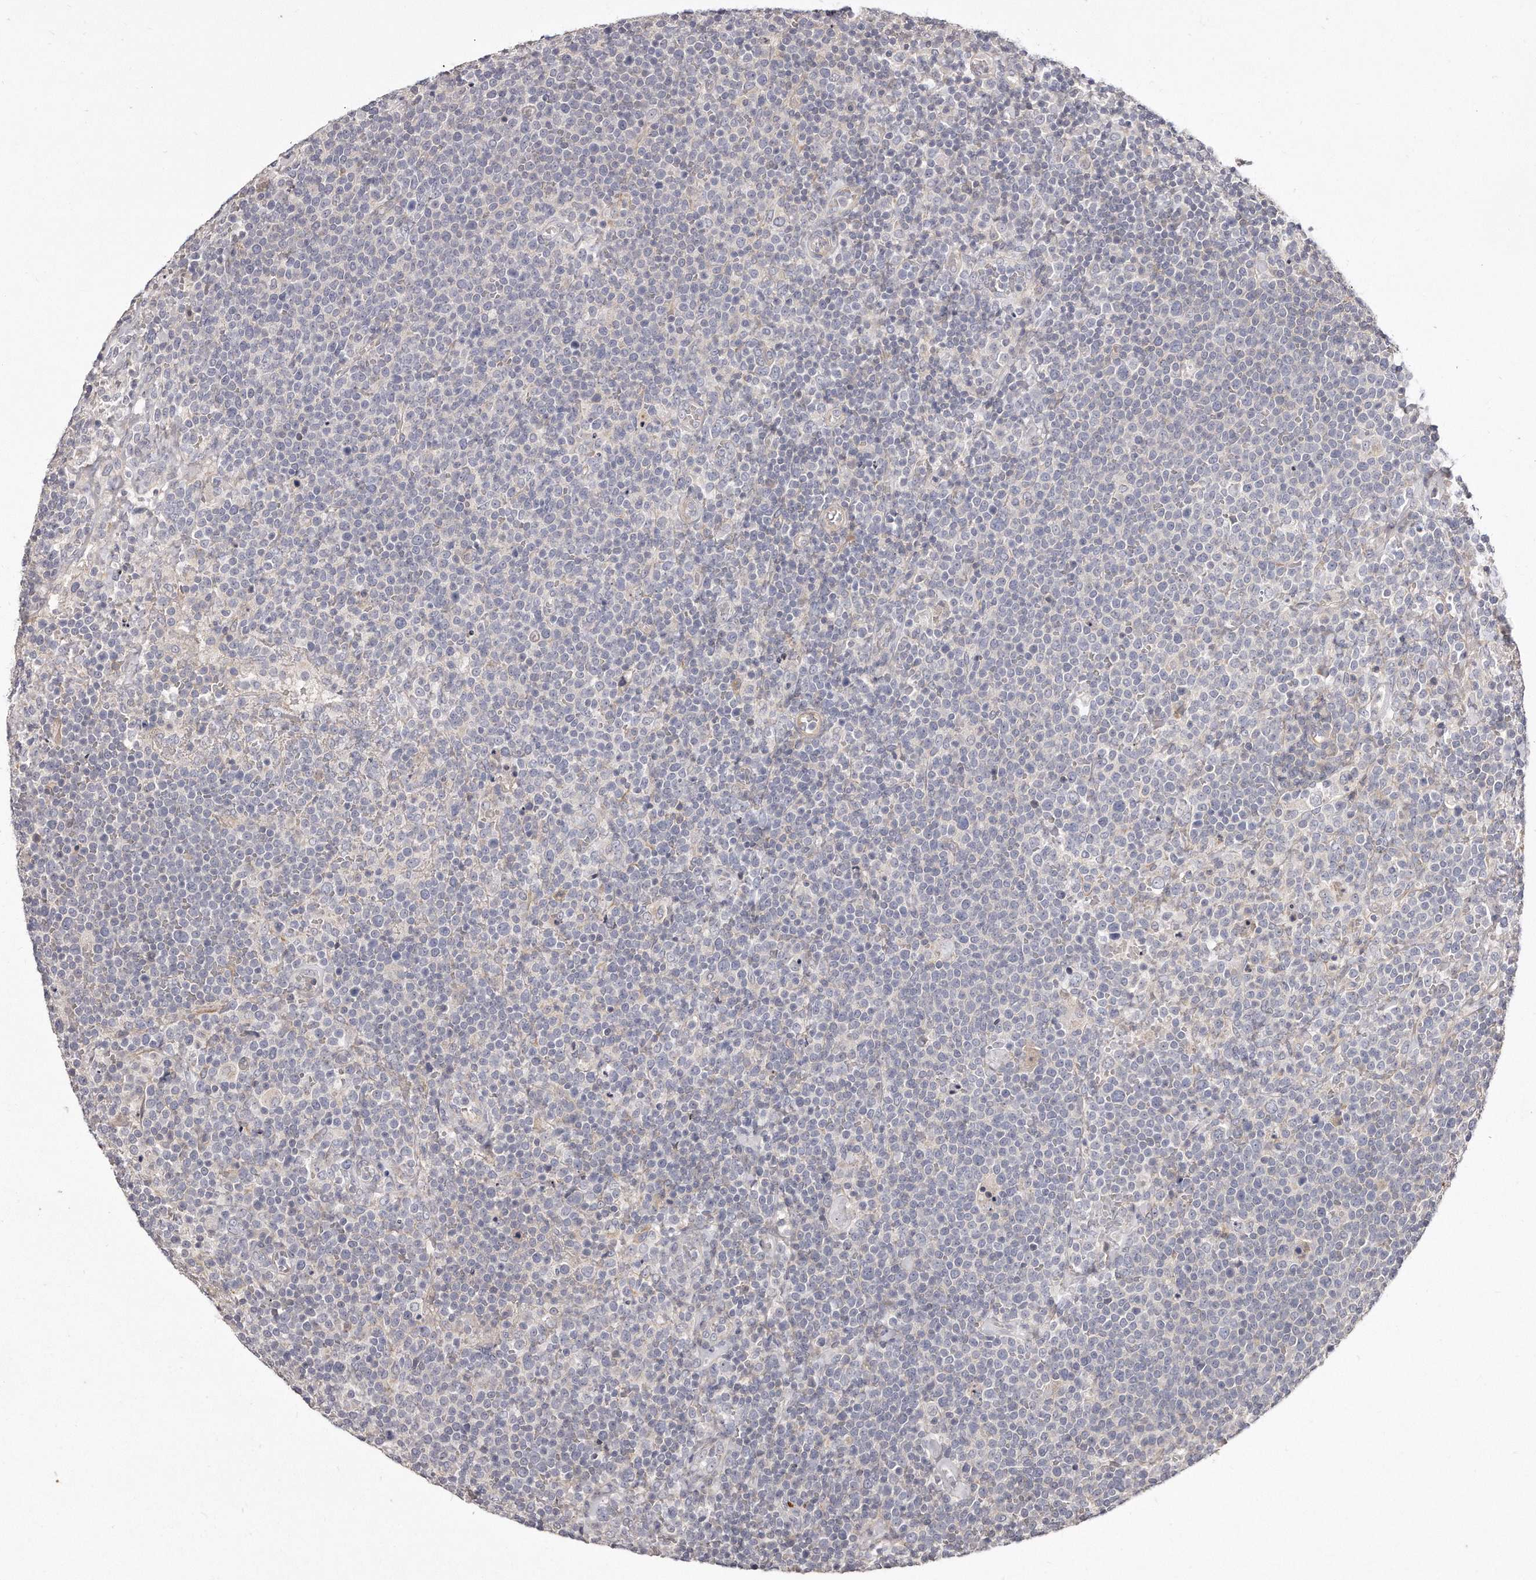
{"staining": {"intensity": "negative", "quantity": "none", "location": "none"}, "tissue": "lymphoma", "cell_type": "Tumor cells", "image_type": "cancer", "snomed": [{"axis": "morphology", "description": "Malignant lymphoma, non-Hodgkin's type, High grade"}, {"axis": "topography", "description": "Lymph node"}], "caption": "This is an immunohistochemistry micrograph of lymphoma. There is no staining in tumor cells.", "gene": "TTLL4", "patient": {"sex": "male", "age": 61}}